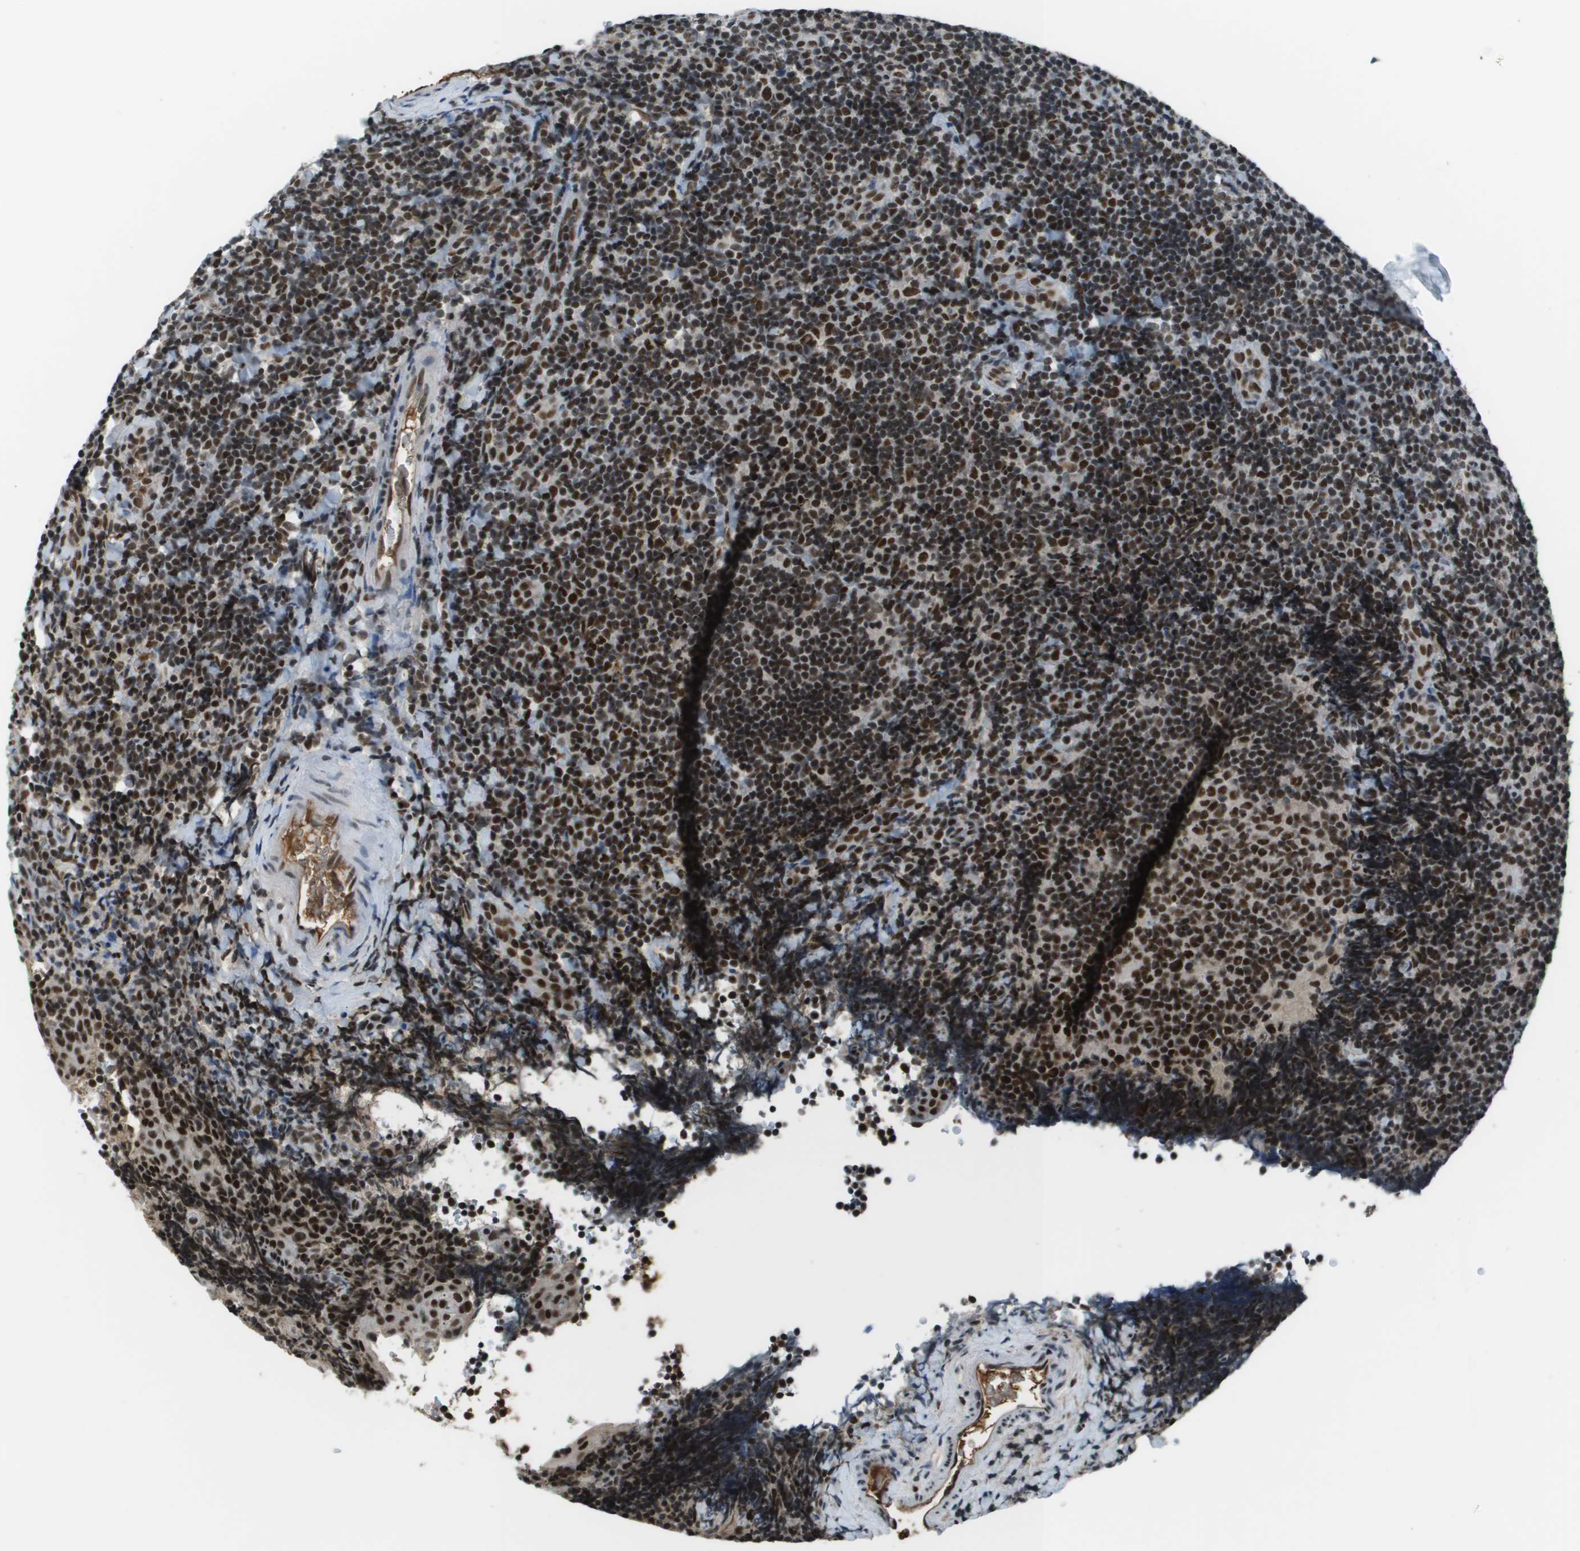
{"staining": {"intensity": "moderate", "quantity": ">75%", "location": "nuclear"}, "tissue": "tonsil", "cell_type": "Germinal center cells", "image_type": "normal", "snomed": [{"axis": "morphology", "description": "Normal tissue, NOS"}, {"axis": "topography", "description": "Tonsil"}], "caption": "High-power microscopy captured an IHC image of unremarkable tonsil, revealing moderate nuclear expression in approximately >75% of germinal center cells.", "gene": "THRAP3", "patient": {"sex": "male", "age": 37}}